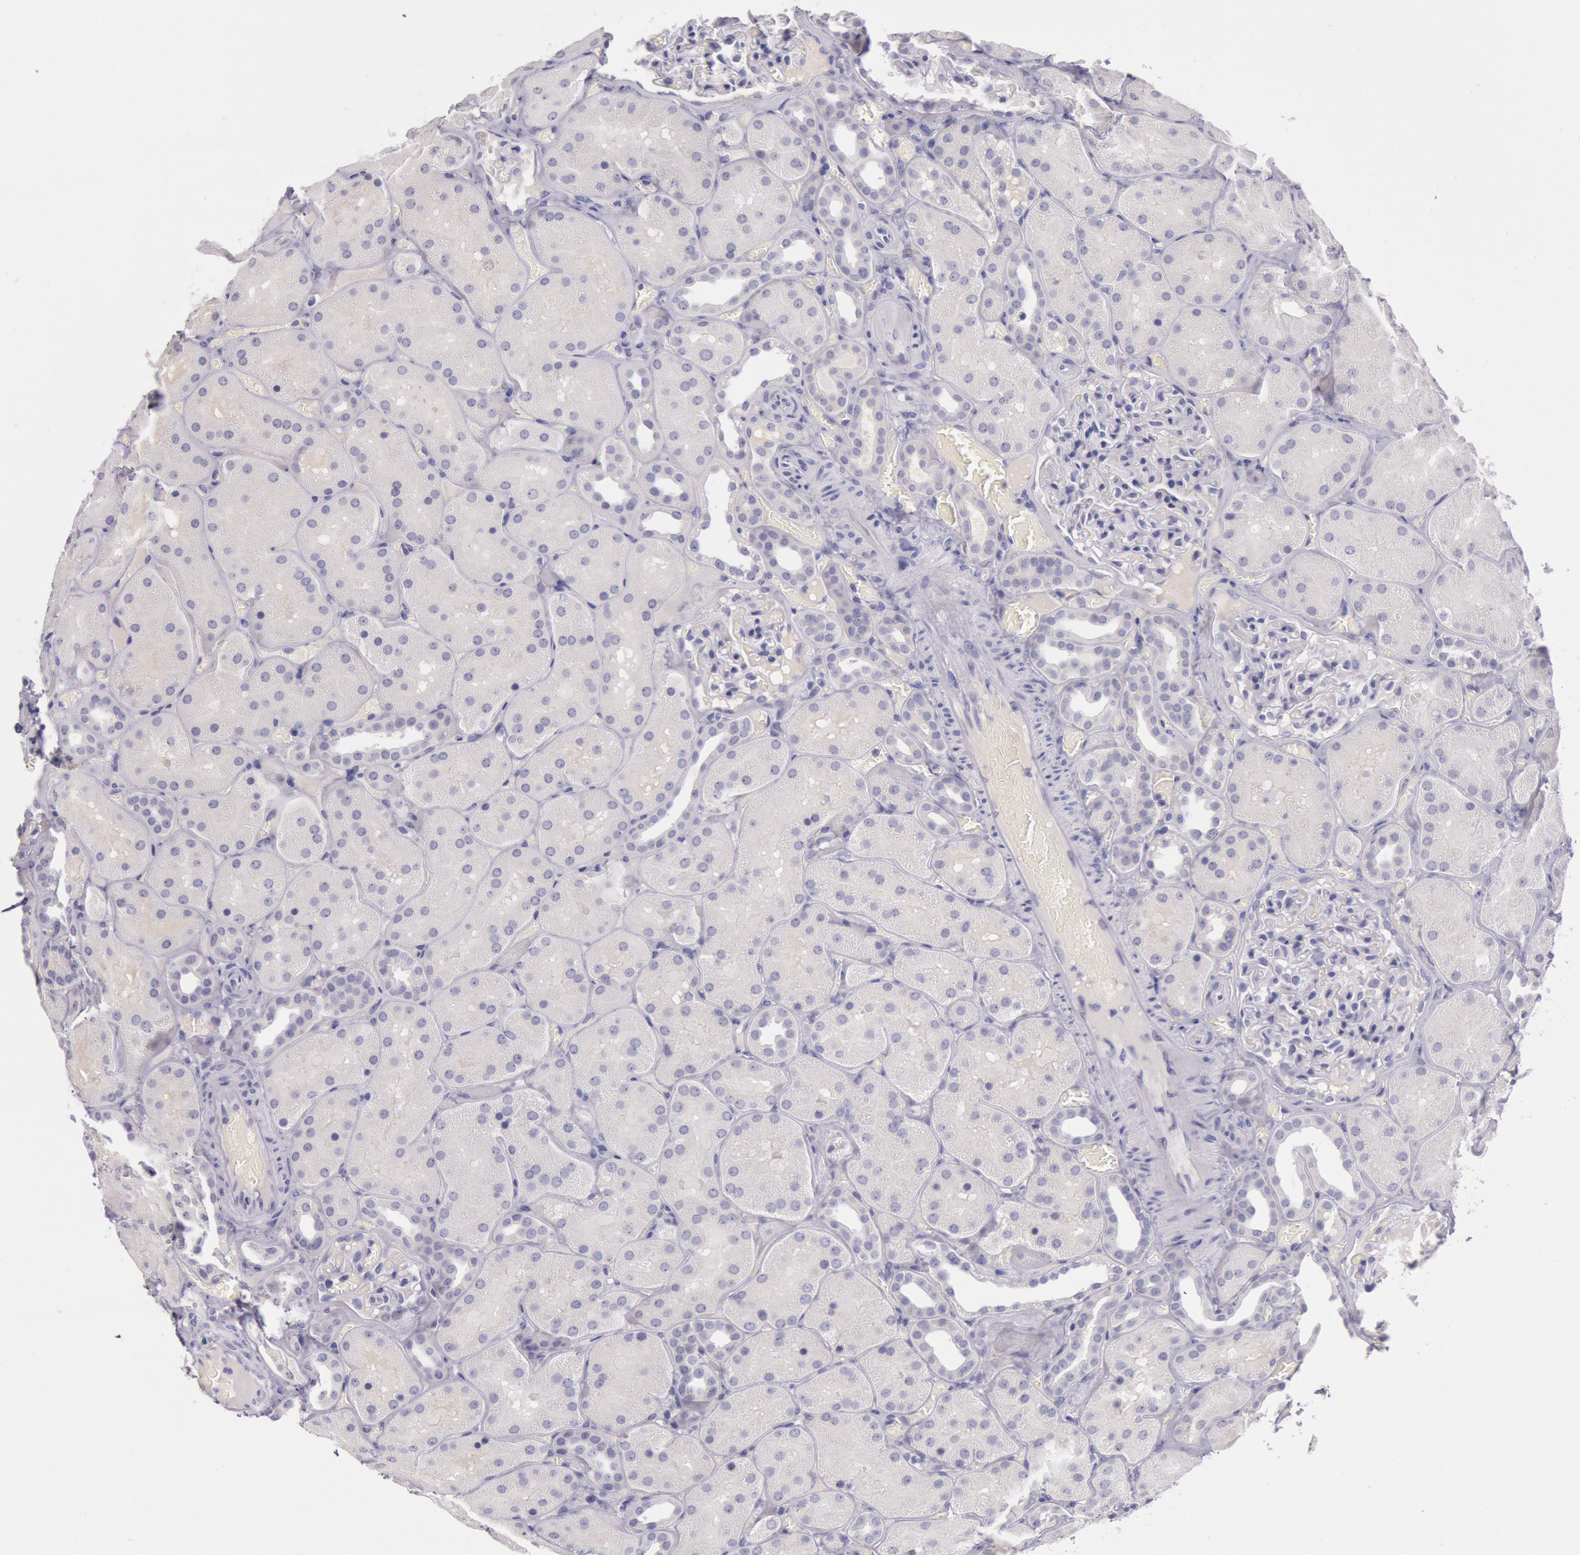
{"staining": {"intensity": "negative", "quantity": "none", "location": "none"}, "tissue": "kidney", "cell_type": "Cells in glomeruli", "image_type": "normal", "snomed": [{"axis": "morphology", "description": "Normal tissue, NOS"}, {"axis": "topography", "description": "Kidney"}], "caption": "Immunohistochemistry of normal human kidney shows no expression in cells in glomeruli.", "gene": "EGFR", "patient": {"sex": "male", "age": 28}}